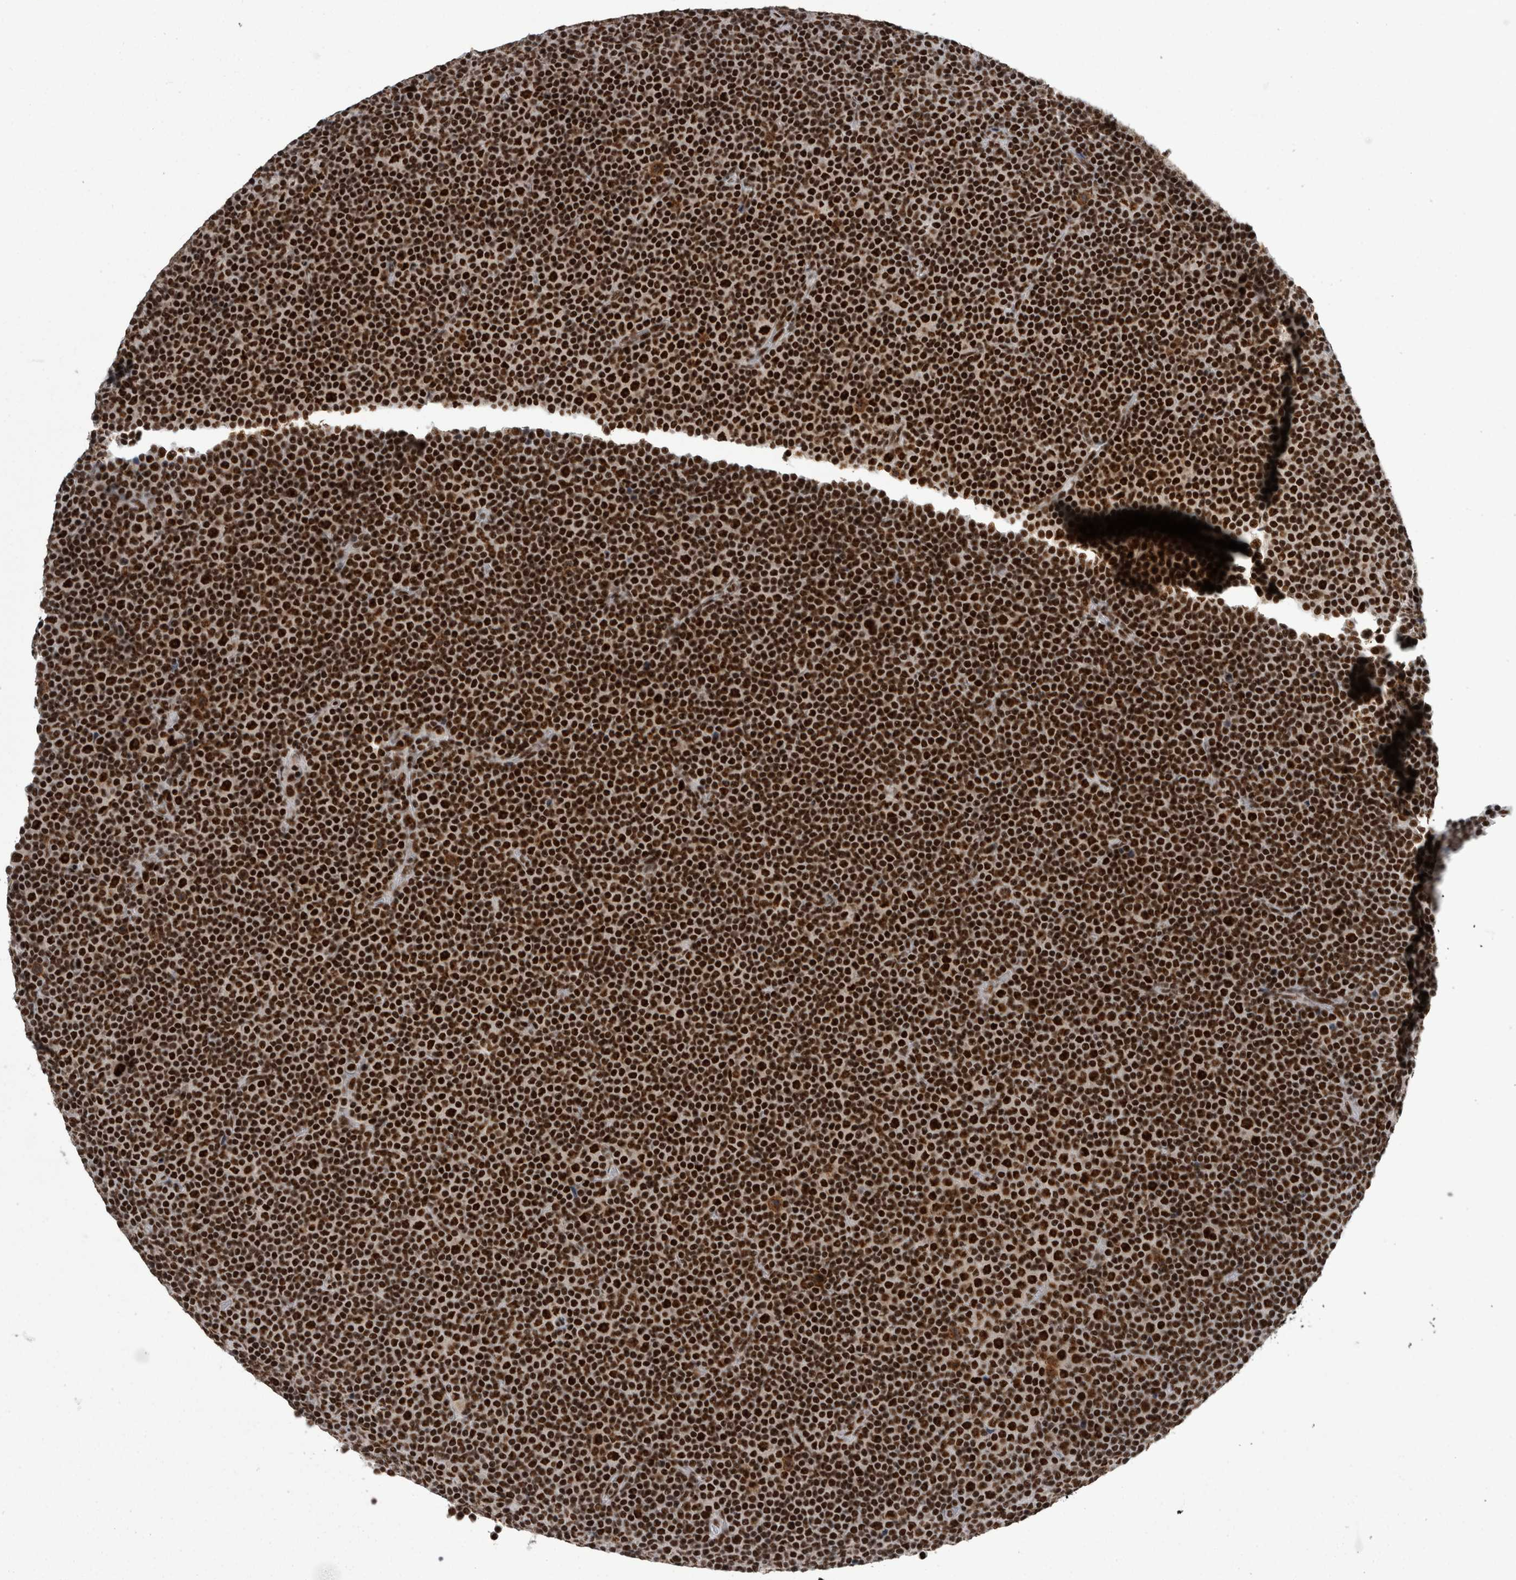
{"staining": {"intensity": "strong", "quantity": ">75%", "location": "nuclear"}, "tissue": "lymphoma", "cell_type": "Tumor cells", "image_type": "cancer", "snomed": [{"axis": "morphology", "description": "Malignant lymphoma, non-Hodgkin's type, Low grade"}, {"axis": "topography", "description": "Lymph node"}], "caption": "This is a micrograph of IHC staining of low-grade malignant lymphoma, non-Hodgkin's type, which shows strong positivity in the nuclear of tumor cells.", "gene": "SNRNP40", "patient": {"sex": "female", "age": 67}}